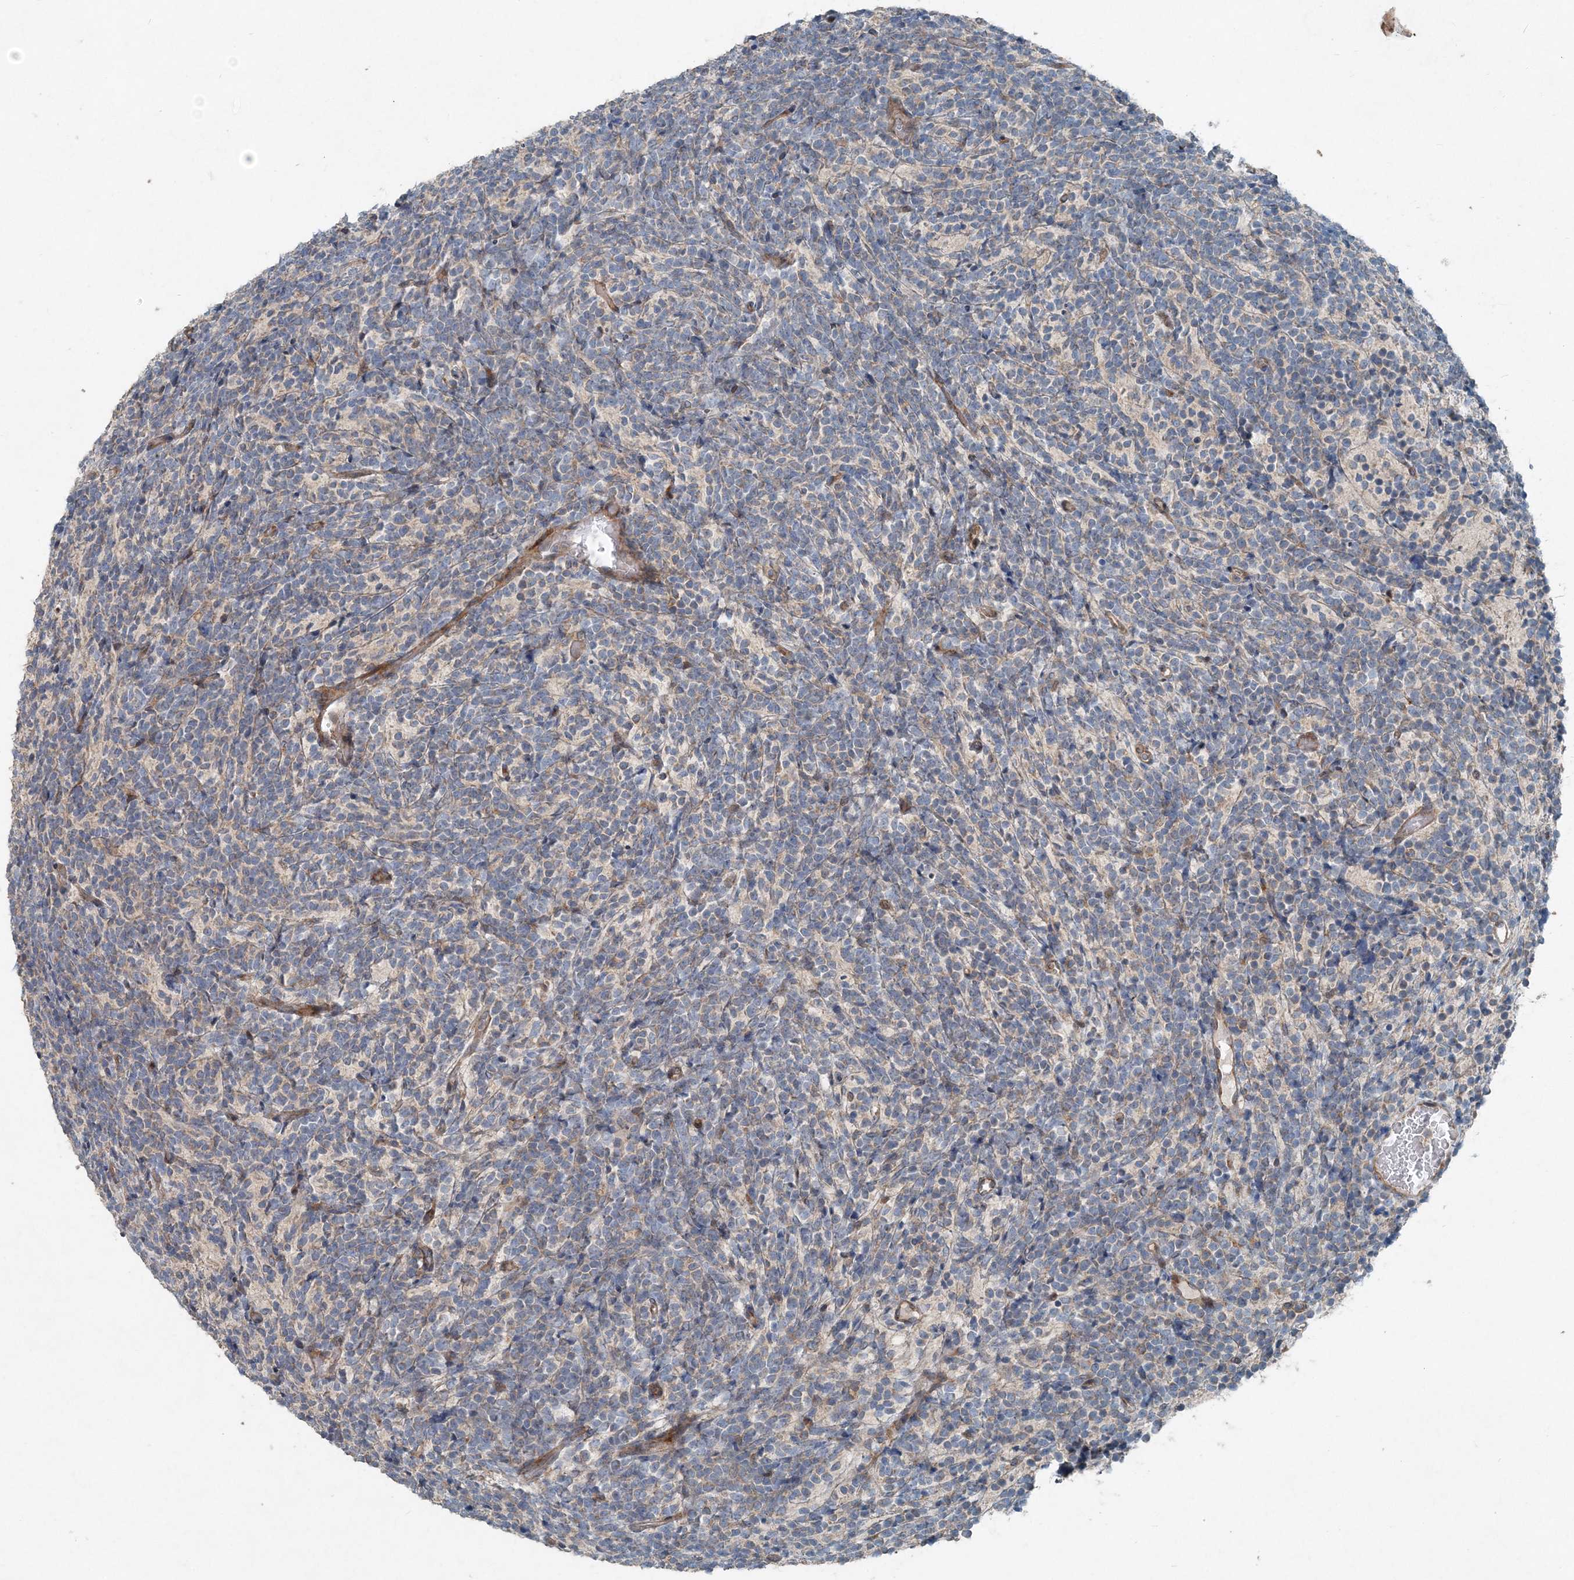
{"staining": {"intensity": "negative", "quantity": "none", "location": "none"}, "tissue": "glioma", "cell_type": "Tumor cells", "image_type": "cancer", "snomed": [{"axis": "morphology", "description": "Glioma, malignant, Low grade"}, {"axis": "topography", "description": "Brain"}], "caption": "Malignant glioma (low-grade) stained for a protein using immunohistochemistry (IHC) displays no positivity tumor cells.", "gene": "INTU", "patient": {"sex": "female", "age": 1}}